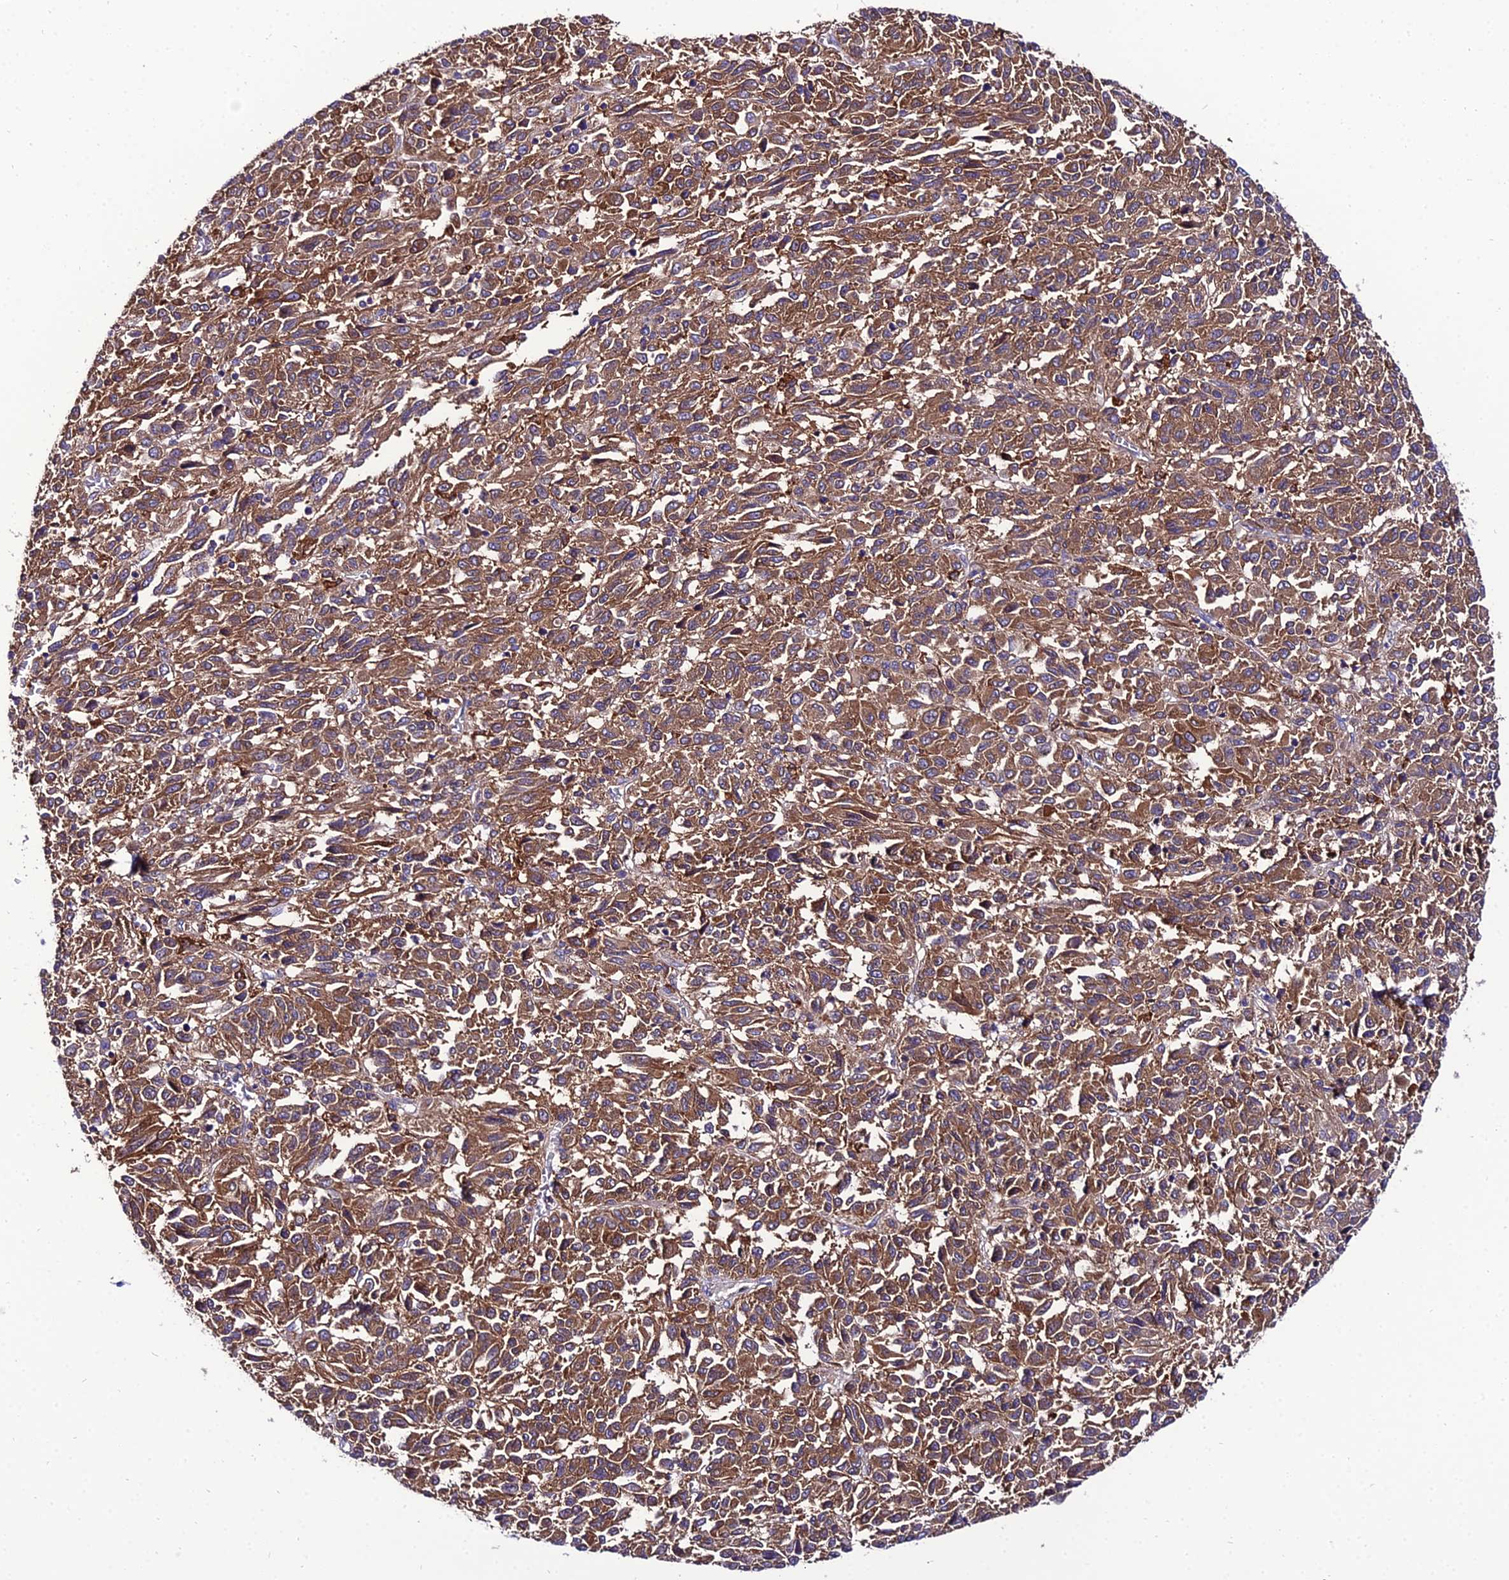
{"staining": {"intensity": "moderate", "quantity": ">75%", "location": "cytoplasmic/membranous"}, "tissue": "melanoma", "cell_type": "Tumor cells", "image_type": "cancer", "snomed": [{"axis": "morphology", "description": "Malignant melanoma, Metastatic site"}, {"axis": "topography", "description": "Lung"}], "caption": "Protein staining reveals moderate cytoplasmic/membranous staining in about >75% of tumor cells in malignant melanoma (metastatic site).", "gene": "C2orf69", "patient": {"sex": "male", "age": 64}}